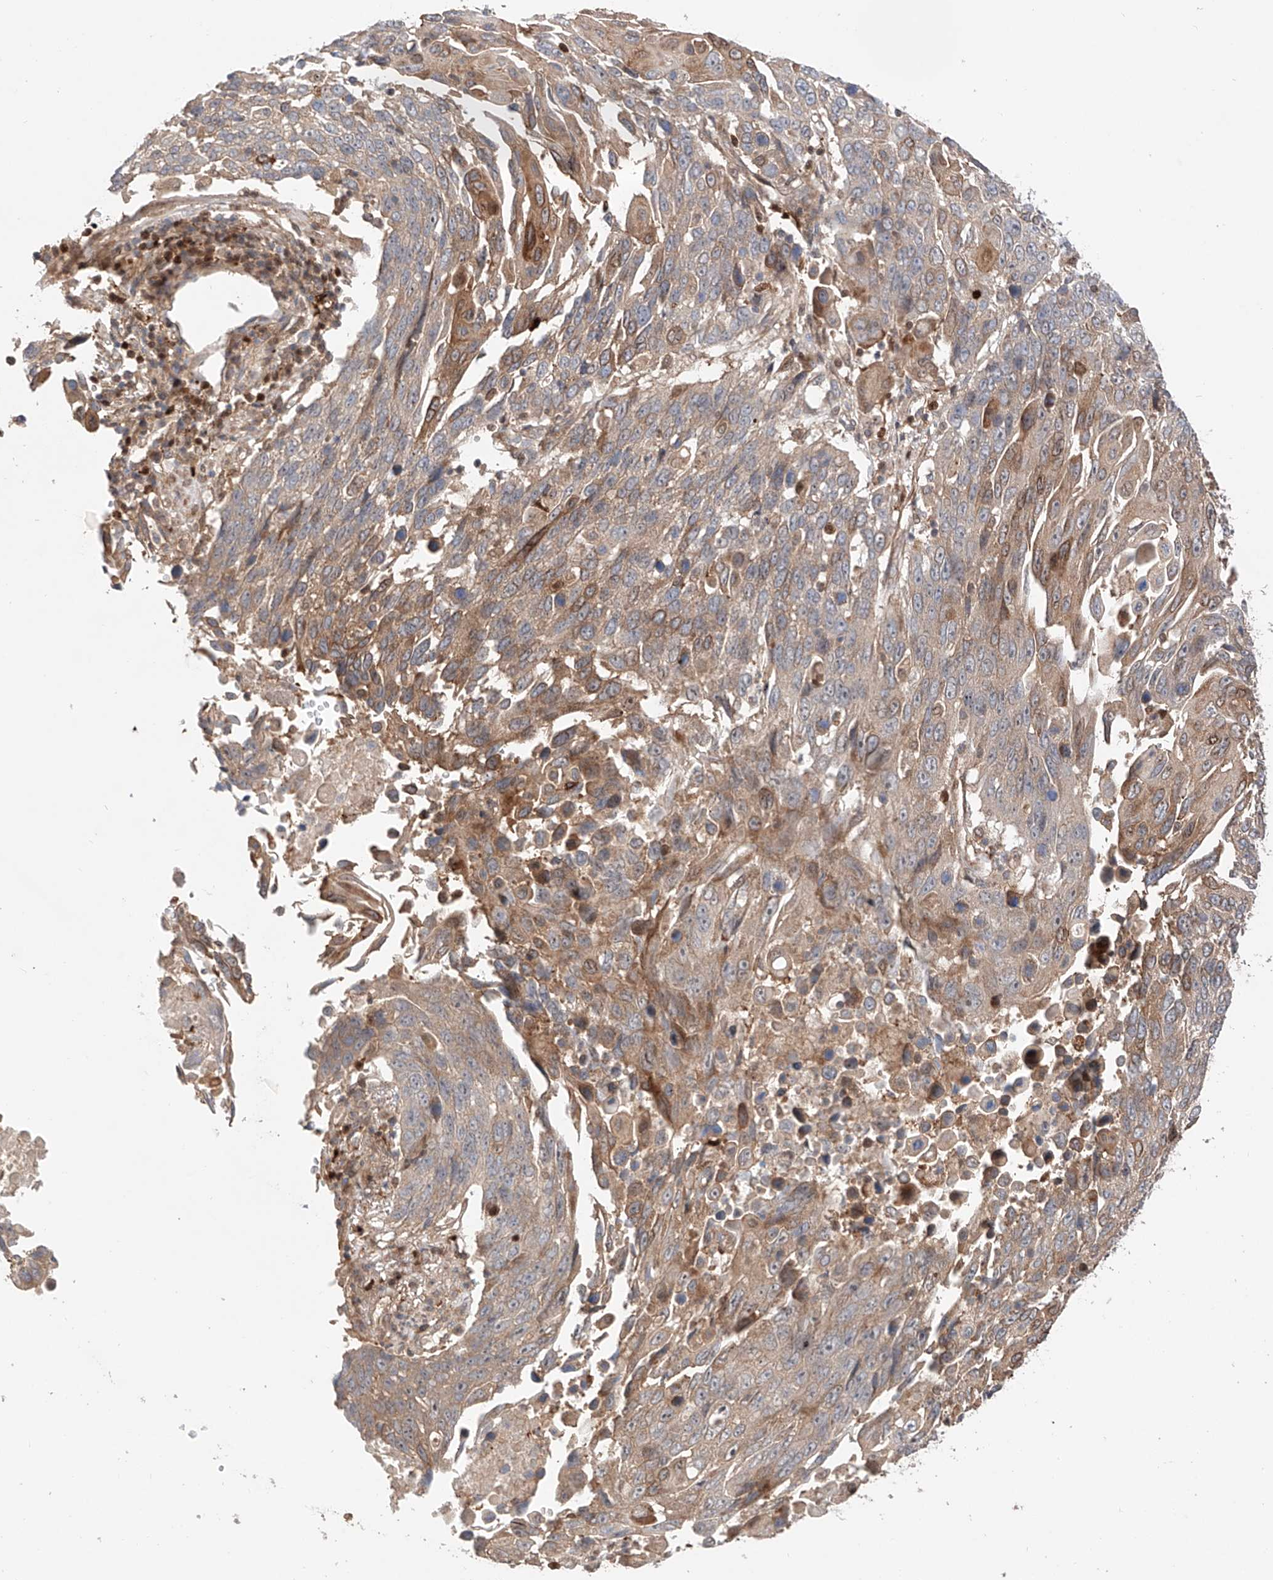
{"staining": {"intensity": "weak", "quantity": ">75%", "location": "cytoplasmic/membranous"}, "tissue": "lung cancer", "cell_type": "Tumor cells", "image_type": "cancer", "snomed": [{"axis": "morphology", "description": "Squamous cell carcinoma, NOS"}, {"axis": "topography", "description": "Lung"}], "caption": "Squamous cell carcinoma (lung) stained for a protein shows weak cytoplasmic/membranous positivity in tumor cells. (Stains: DAB in brown, nuclei in blue, Microscopy: brightfield microscopy at high magnification).", "gene": "IGSF22", "patient": {"sex": "male", "age": 66}}